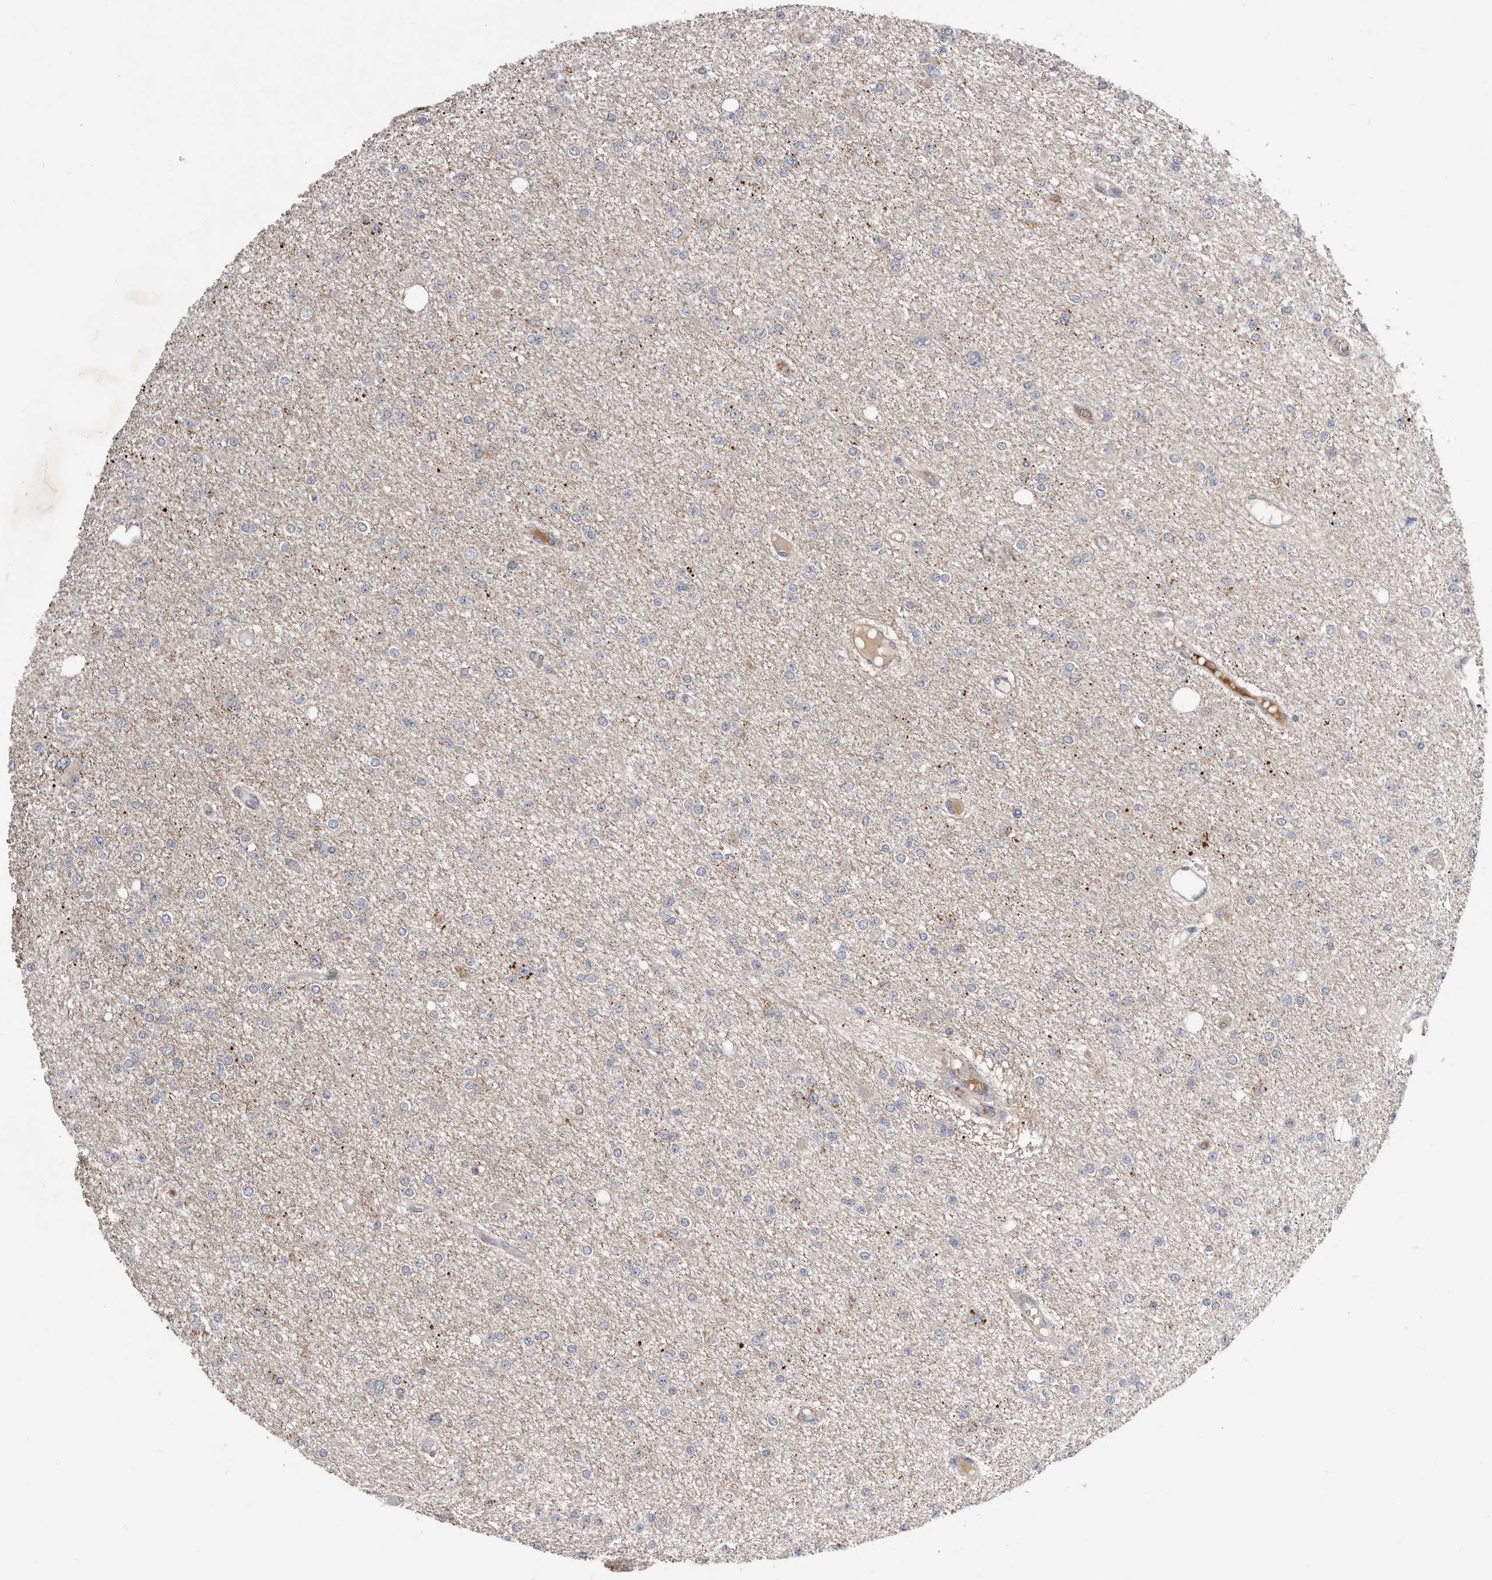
{"staining": {"intensity": "negative", "quantity": "none", "location": "none"}, "tissue": "glioma", "cell_type": "Tumor cells", "image_type": "cancer", "snomed": [{"axis": "morphology", "description": "Glioma, malignant, Low grade"}, {"axis": "topography", "description": "Brain"}], "caption": "Immunohistochemical staining of human malignant glioma (low-grade) exhibits no significant staining in tumor cells.", "gene": "SMYD4", "patient": {"sex": "female", "age": 22}}